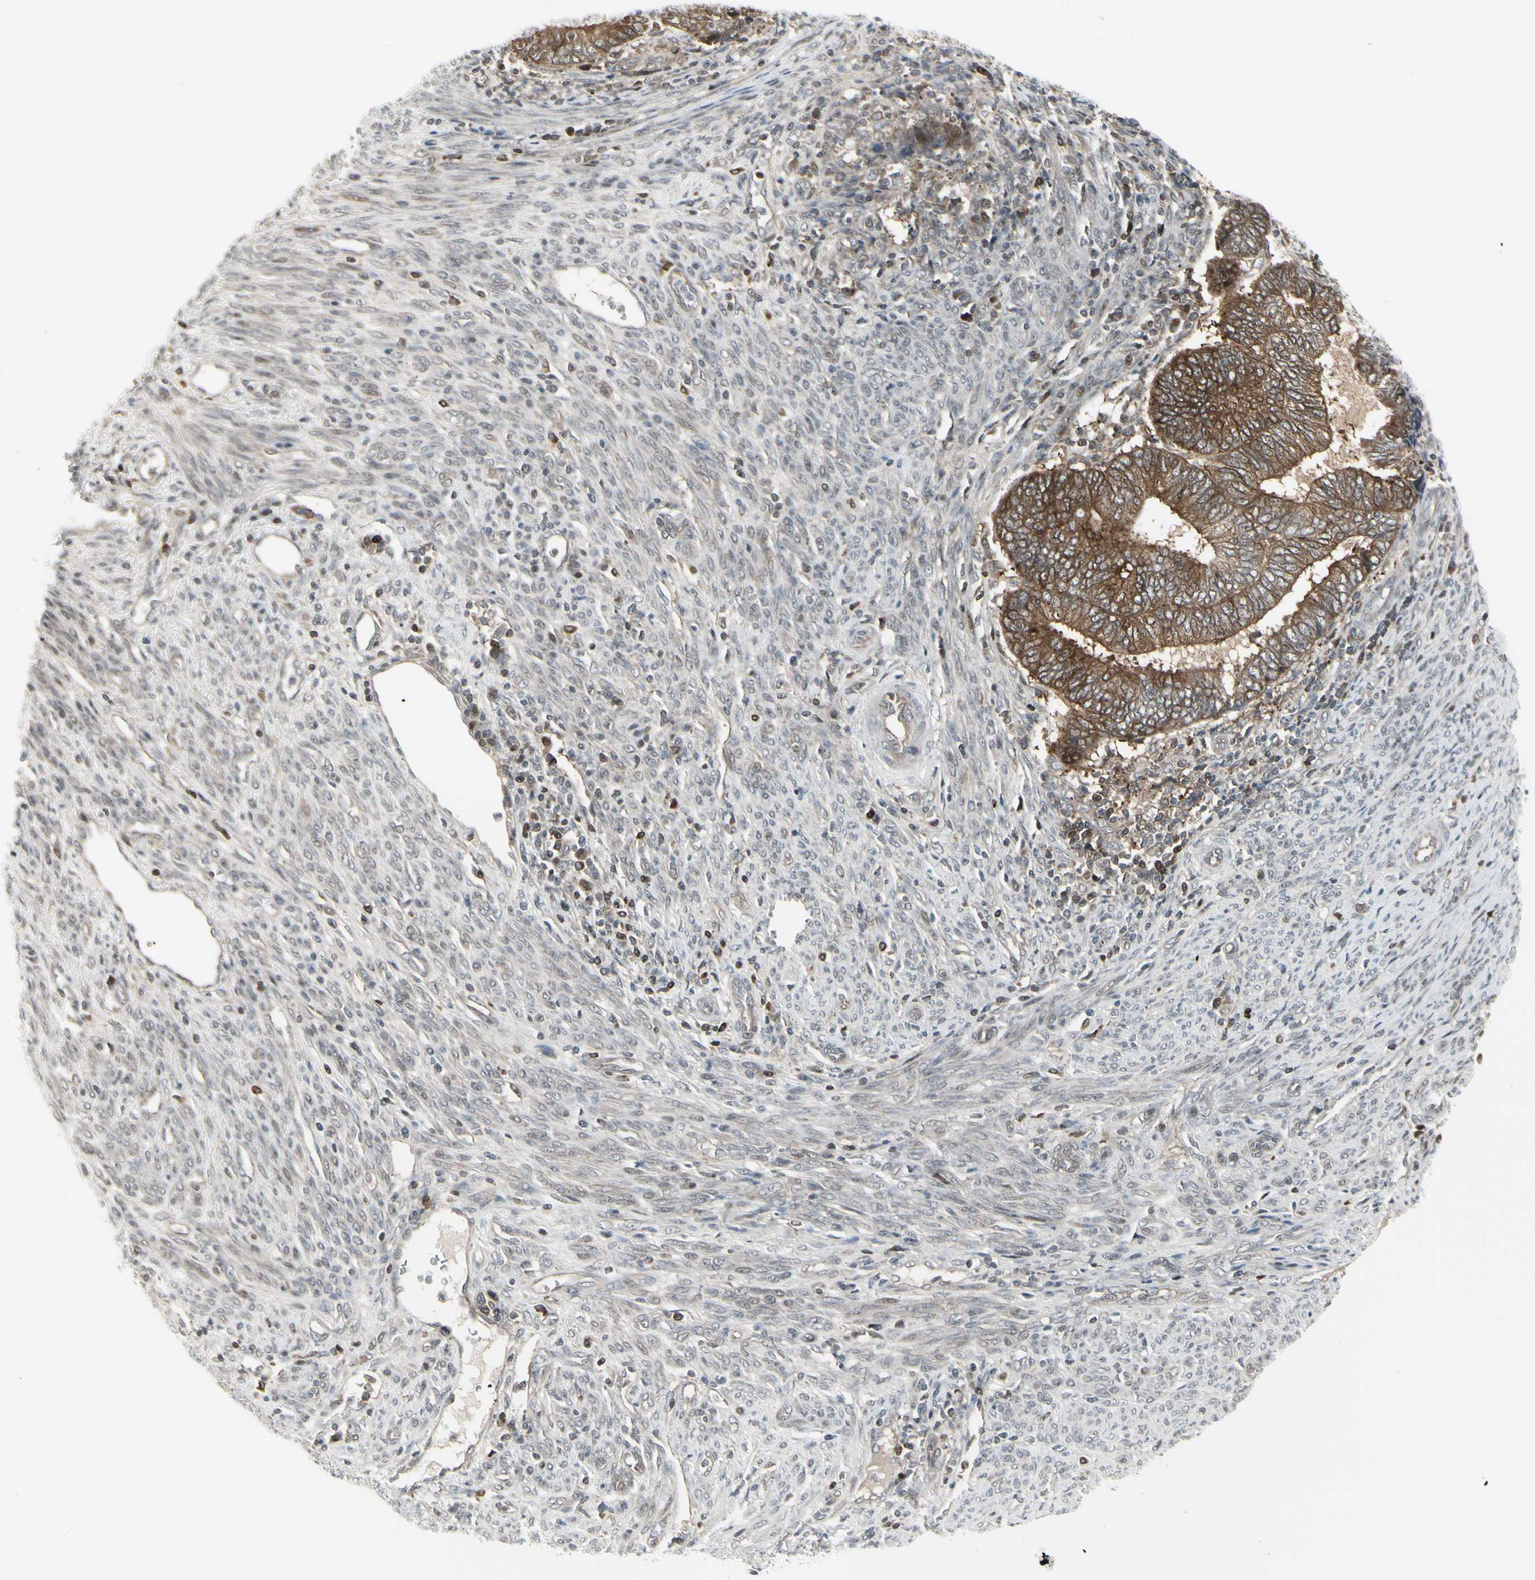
{"staining": {"intensity": "strong", "quantity": ">75%", "location": "cytoplasmic/membranous"}, "tissue": "endometrial cancer", "cell_type": "Tumor cells", "image_type": "cancer", "snomed": [{"axis": "morphology", "description": "Adenocarcinoma, NOS"}, {"axis": "topography", "description": "Uterus"}, {"axis": "topography", "description": "Endometrium"}], "caption": "A micrograph of endometrial adenocarcinoma stained for a protein exhibits strong cytoplasmic/membranous brown staining in tumor cells.", "gene": "IGFBP6", "patient": {"sex": "female", "age": 70}}